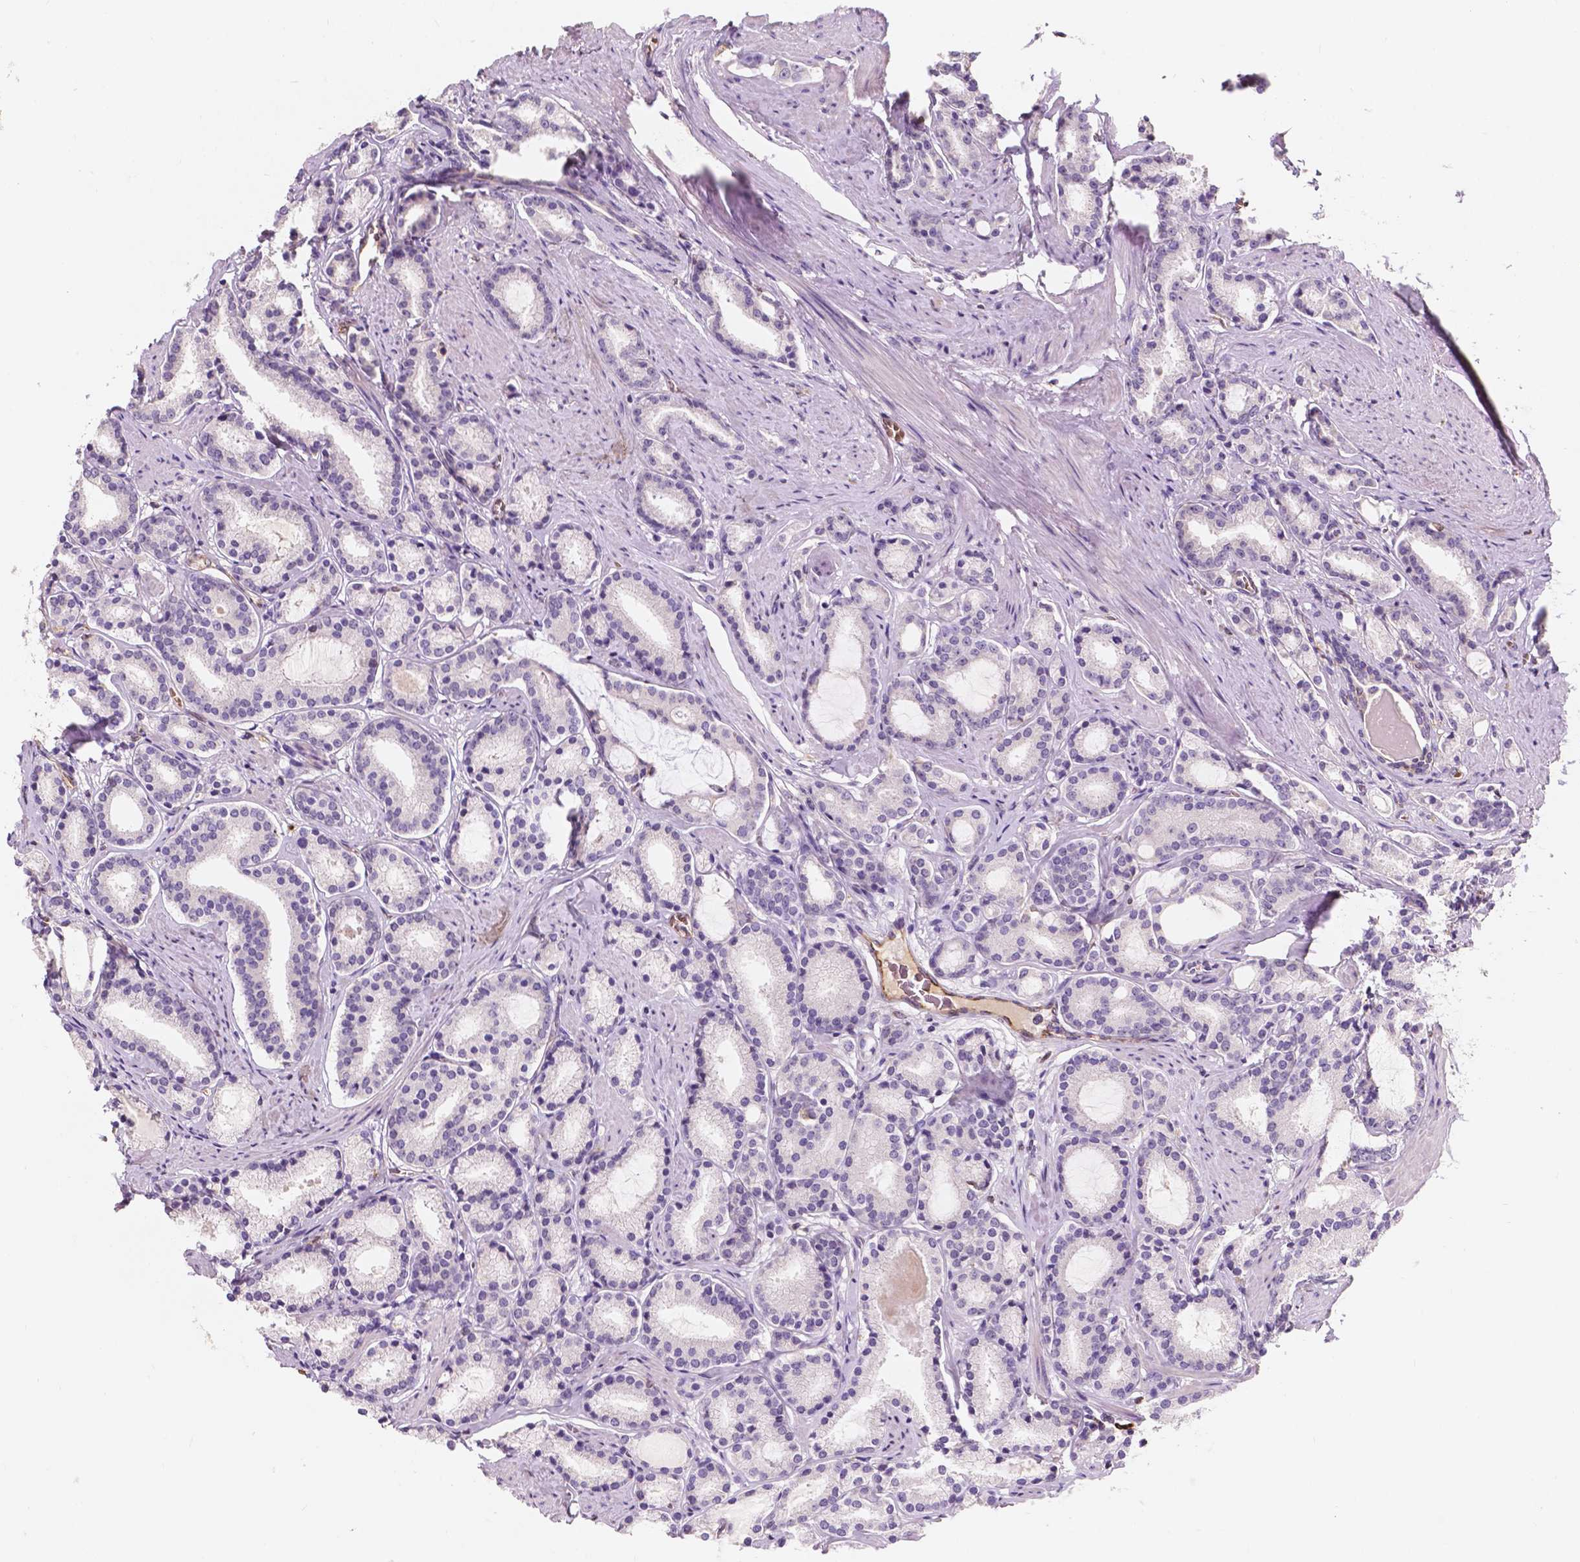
{"staining": {"intensity": "negative", "quantity": "none", "location": "none"}, "tissue": "prostate cancer", "cell_type": "Tumor cells", "image_type": "cancer", "snomed": [{"axis": "morphology", "description": "Adenocarcinoma, High grade"}, {"axis": "topography", "description": "Prostate"}], "caption": "Tumor cells are negative for brown protein staining in prostate cancer.", "gene": "SLC22A4", "patient": {"sex": "male", "age": 63}}